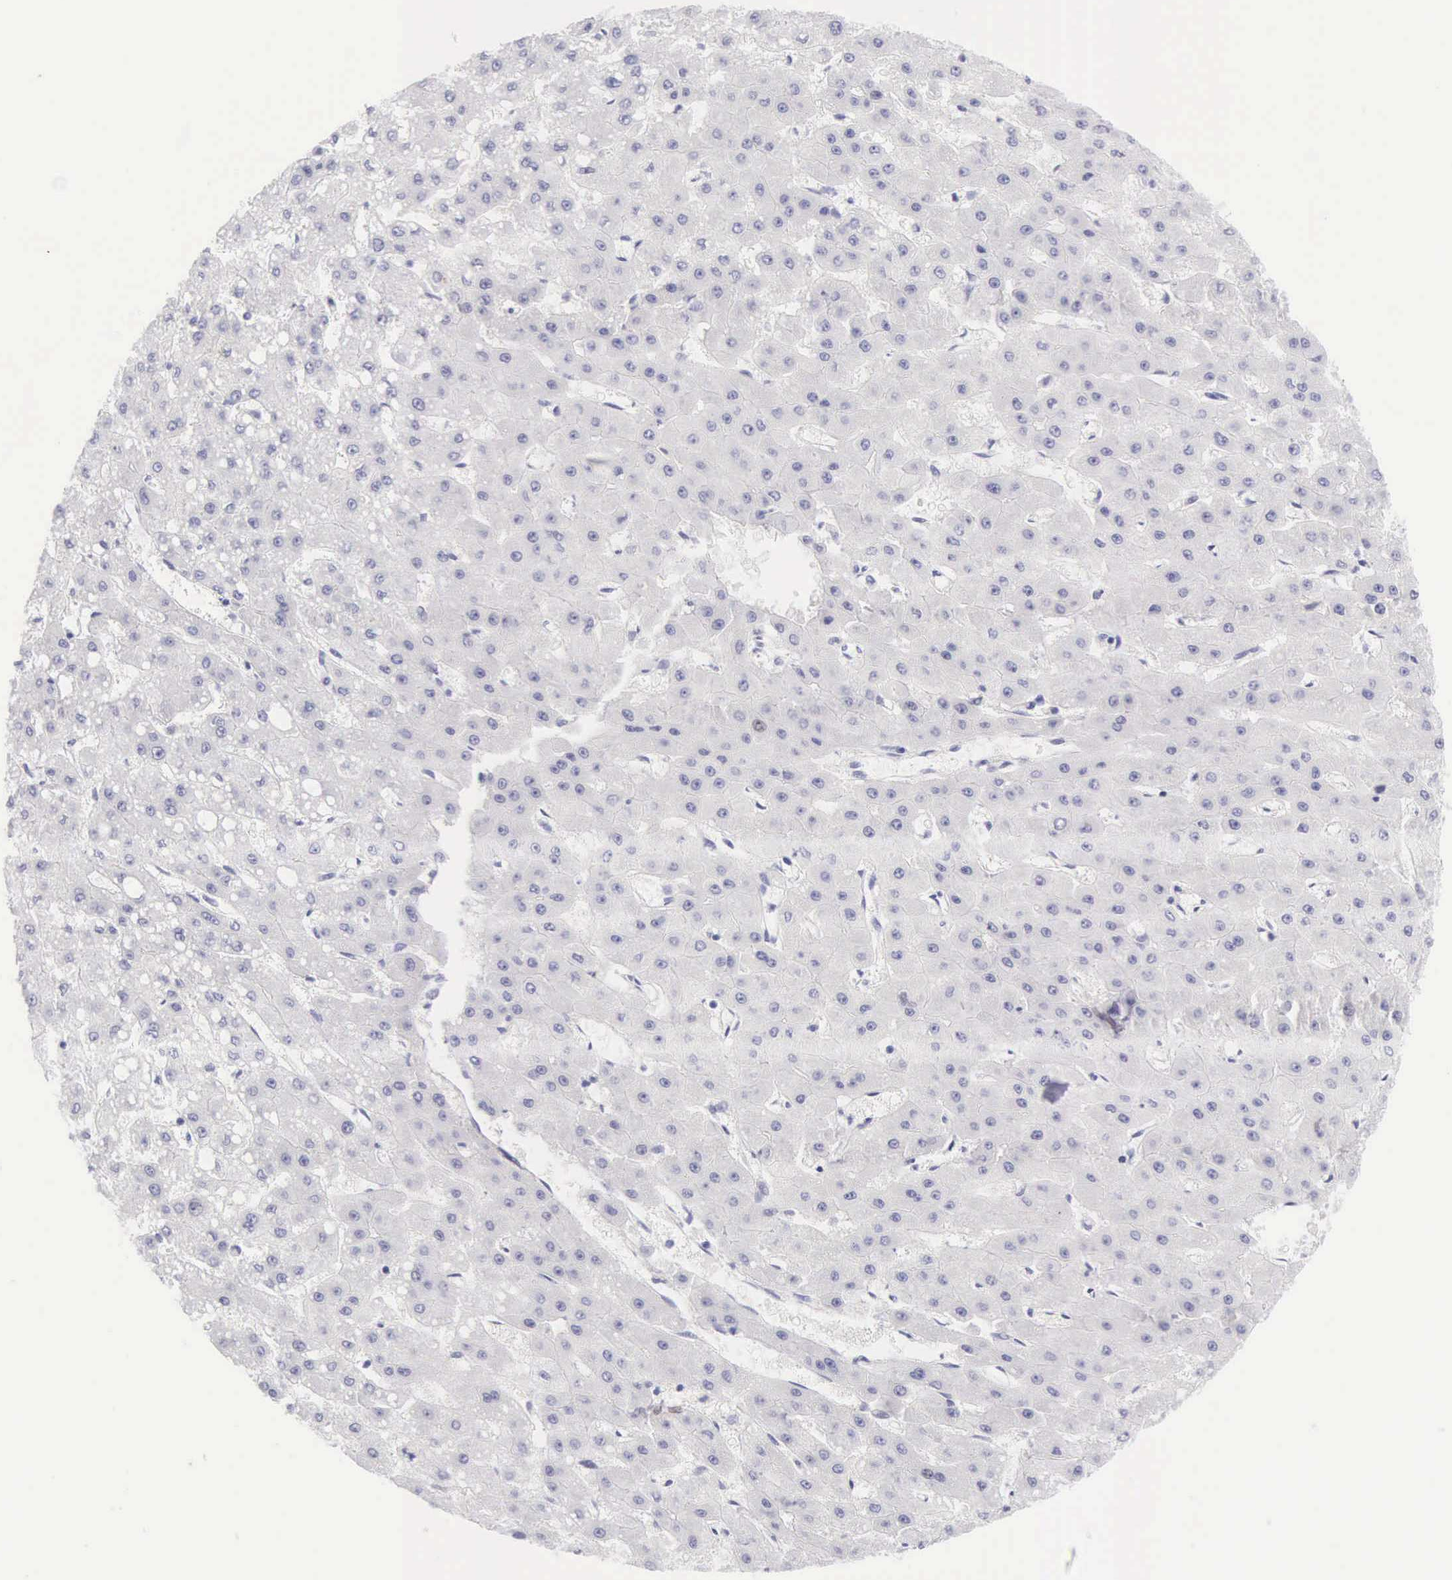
{"staining": {"intensity": "negative", "quantity": "none", "location": "none"}, "tissue": "liver cancer", "cell_type": "Tumor cells", "image_type": "cancer", "snomed": [{"axis": "morphology", "description": "Carcinoma, Hepatocellular, NOS"}, {"axis": "topography", "description": "Liver"}], "caption": "IHC photomicrograph of neoplastic tissue: human liver cancer (hepatocellular carcinoma) stained with DAB (3,3'-diaminobenzidine) exhibits no significant protein staining in tumor cells. (DAB immunohistochemistry, high magnification).", "gene": "ARFGAP3", "patient": {"sex": "female", "age": 52}}